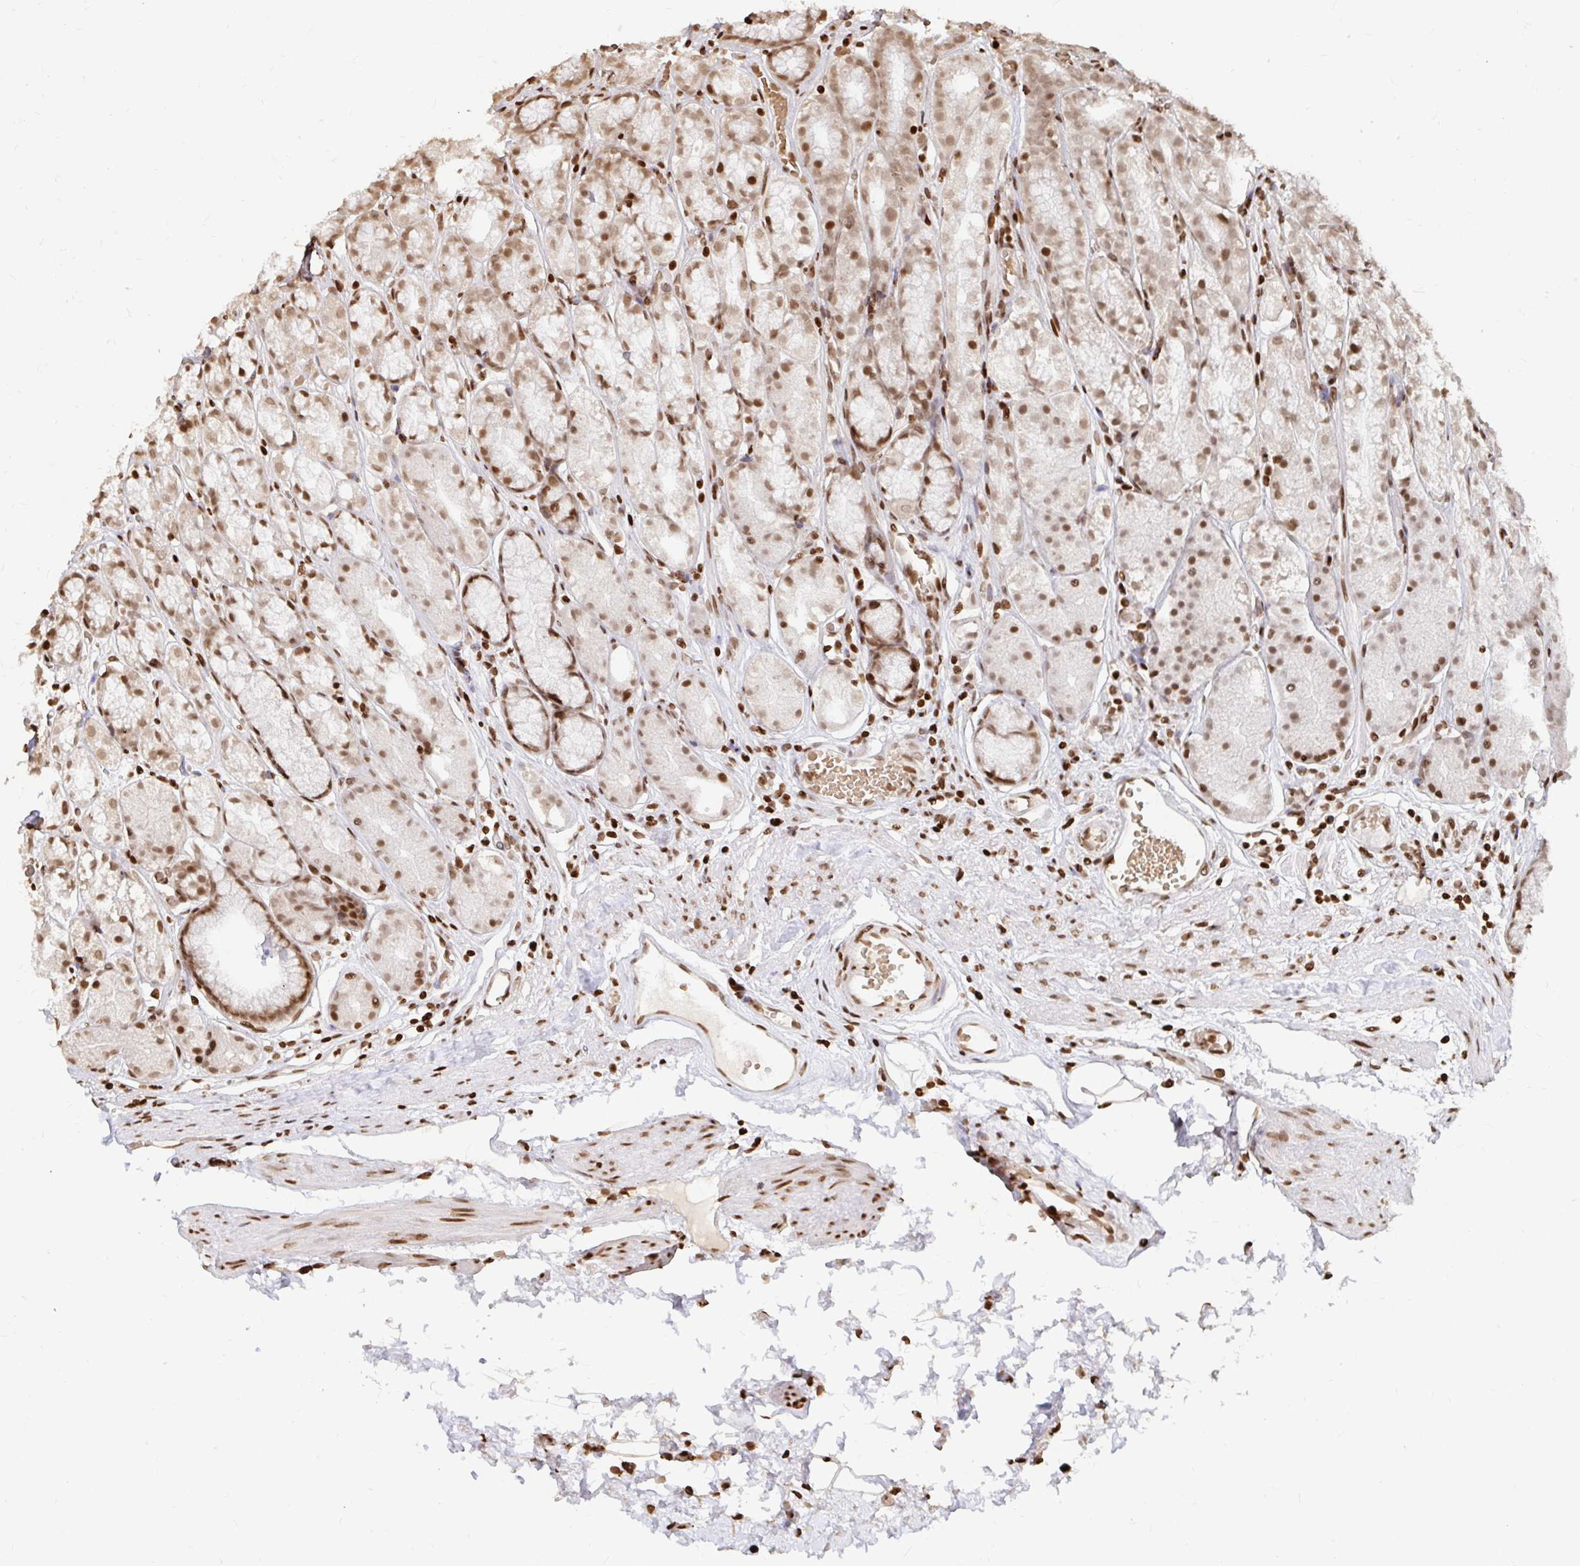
{"staining": {"intensity": "moderate", "quantity": ">75%", "location": "nuclear"}, "tissue": "stomach", "cell_type": "Glandular cells", "image_type": "normal", "snomed": [{"axis": "morphology", "description": "Normal tissue, NOS"}, {"axis": "topography", "description": "Smooth muscle"}, {"axis": "topography", "description": "Stomach"}], "caption": "A histopathology image showing moderate nuclear expression in about >75% of glandular cells in unremarkable stomach, as visualized by brown immunohistochemical staining.", "gene": "H2BC5", "patient": {"sex": "male", "age": 70}}